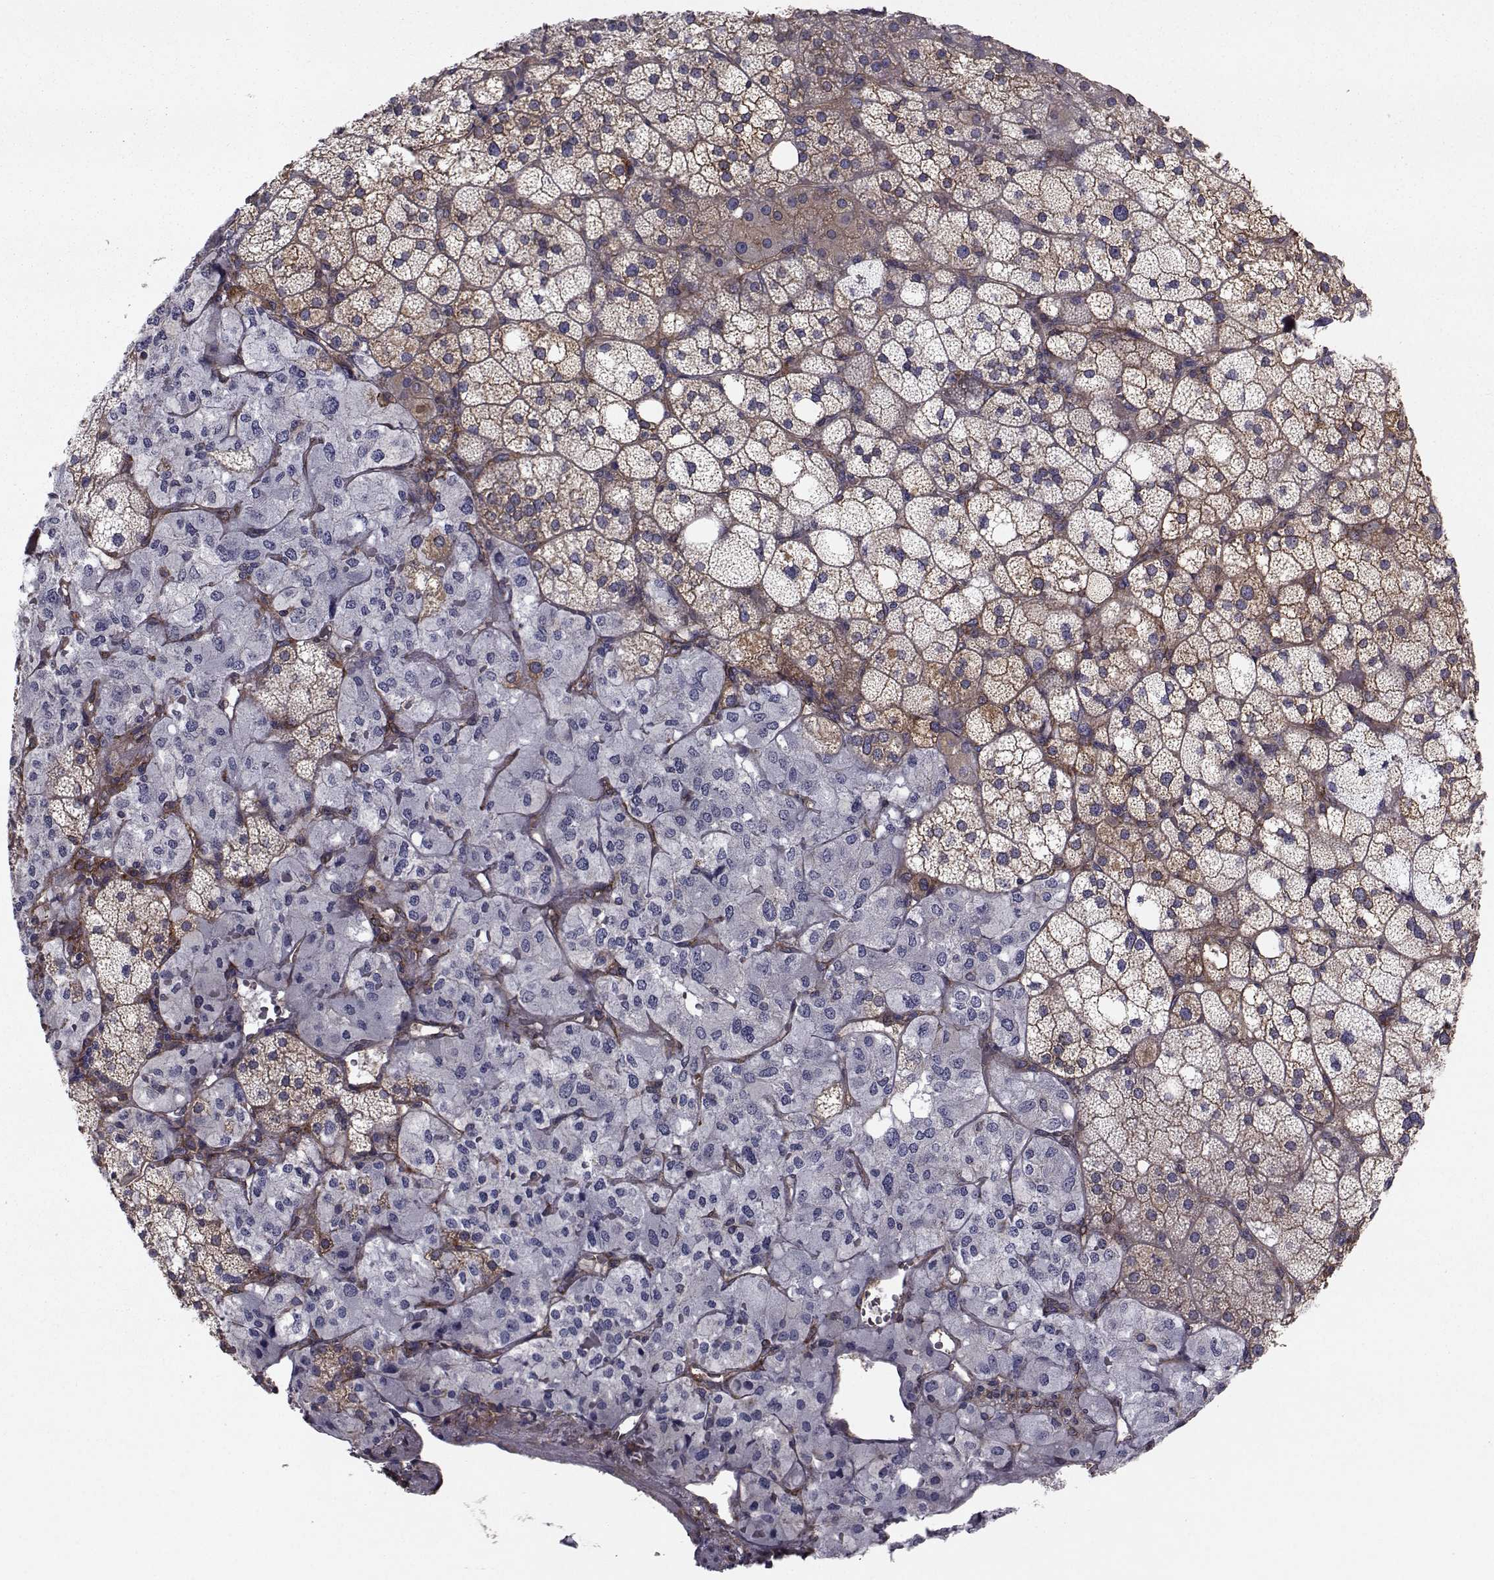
{"staining": {"intensity": "moderate", "quantity": ">75%", "location": "cytoplasmic/membranous"}, "tissue": "adrenal gland", "cell_type": "Glandular cells", "image_type": "normal", "snomed": [{"axis": "morphology", "description": "Normal tissue, NOS"}, {"axis": "topography", "description": "Adrenal gland"}], "caption": "Adrenal gland was stained to show a protein in brown. There is medium levels of moderate cytoplasmic/membranous expression in approximately >75% of glandular cells. Nuclei are stained in blue.", "gene": "TRIP10", "patient": {"sex": "male", "age": 53}}